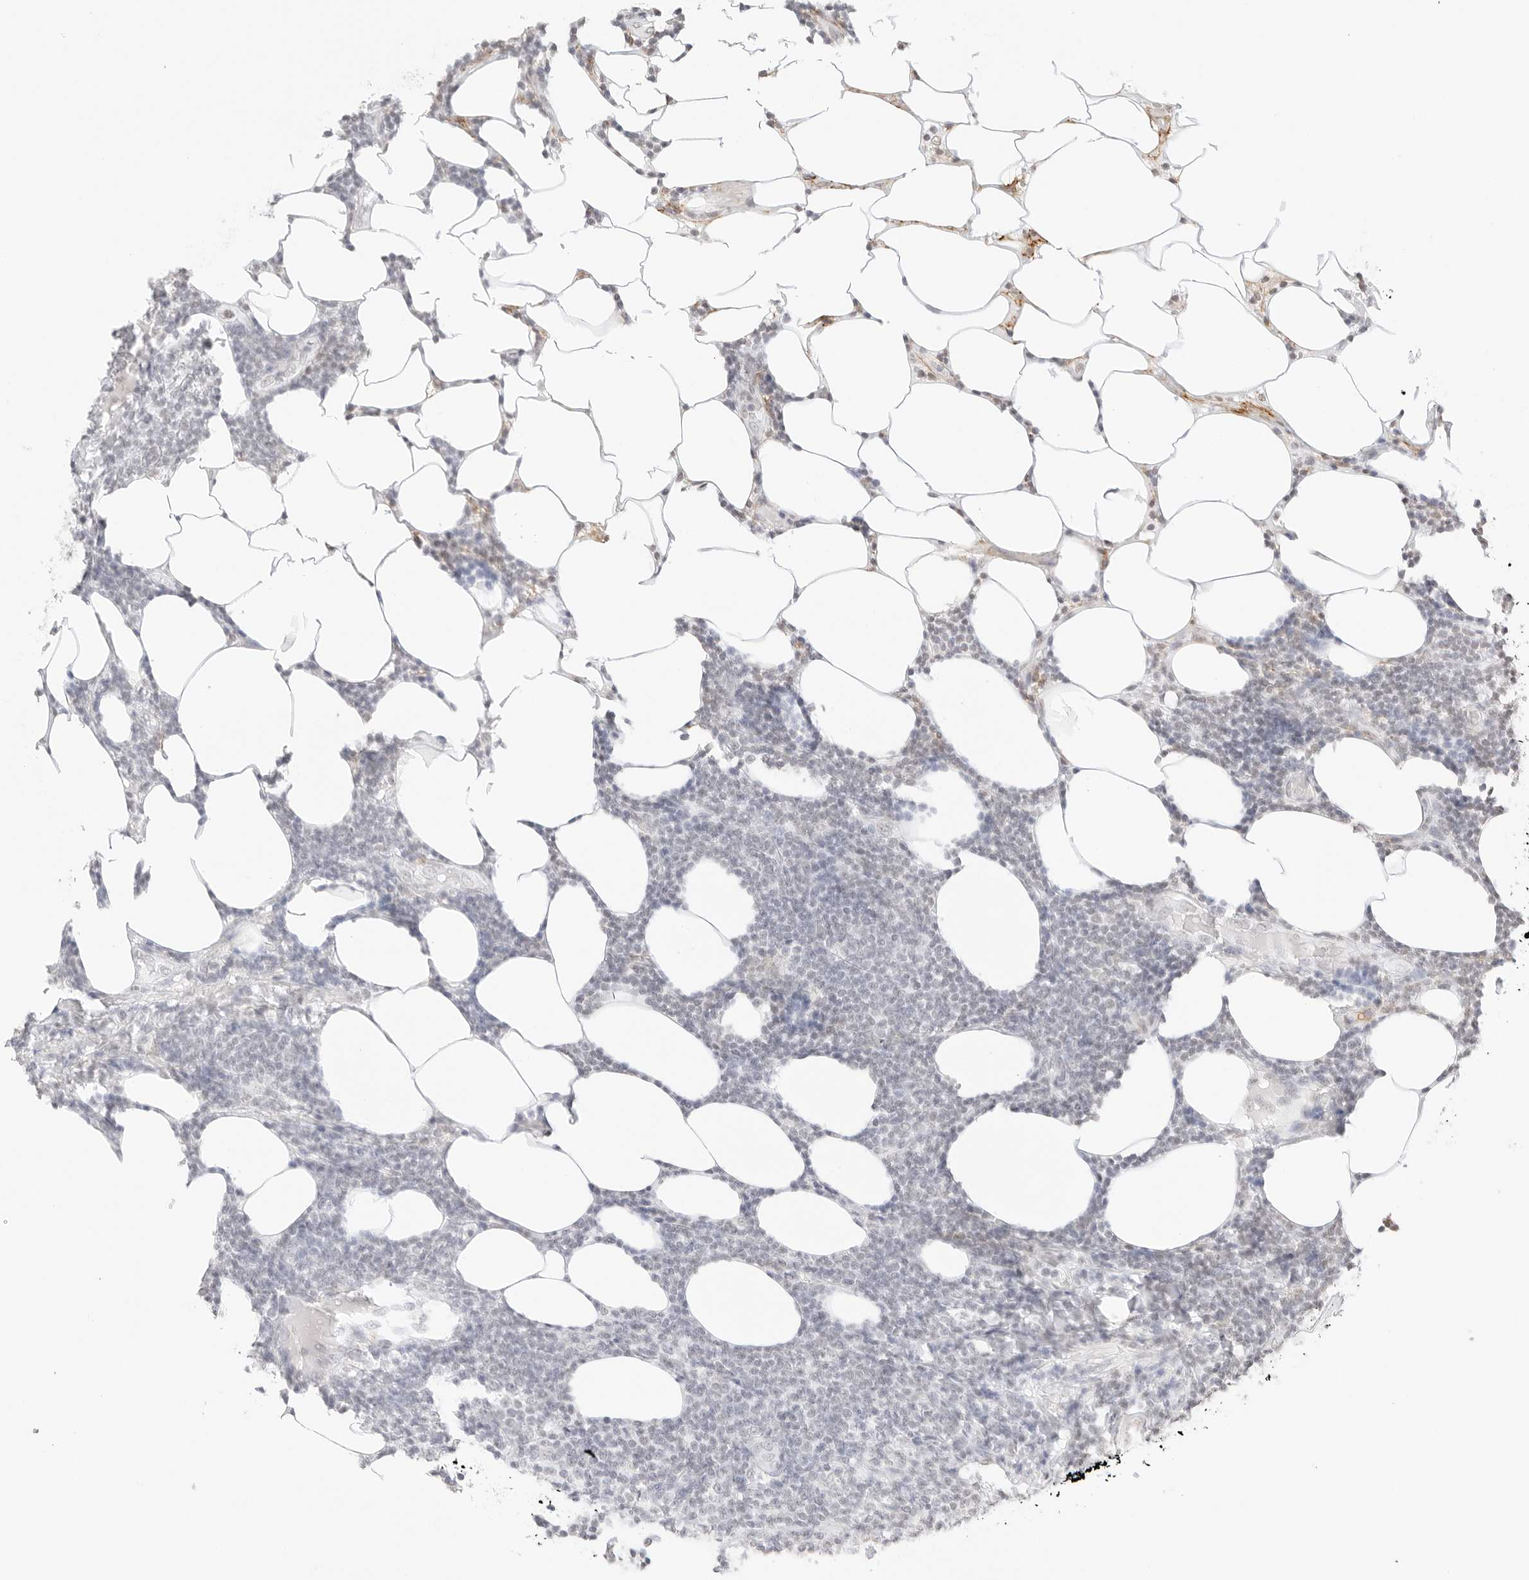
{"staining": {"intensity": "negative", "quantity": "none", "location": "none"}, "tissue": "lymphoma", "cell_type": "Tumor cells", "image_type": "cancer", "snomed": [{"axis": "morphology", "description": "Malignant lymphoma, non-Hodgkin's type, Low grade"}, {"axis": "topography", "description": "Lymph node"}], "caption": "This is a image of immunohistochemistry staining of malignant lymphoma, non-Hodgkin's type (low-grade), which shows no positivity in tumor cells.", "gene": "FBLN5", "patient": {"sex": "male", "age": 66}}